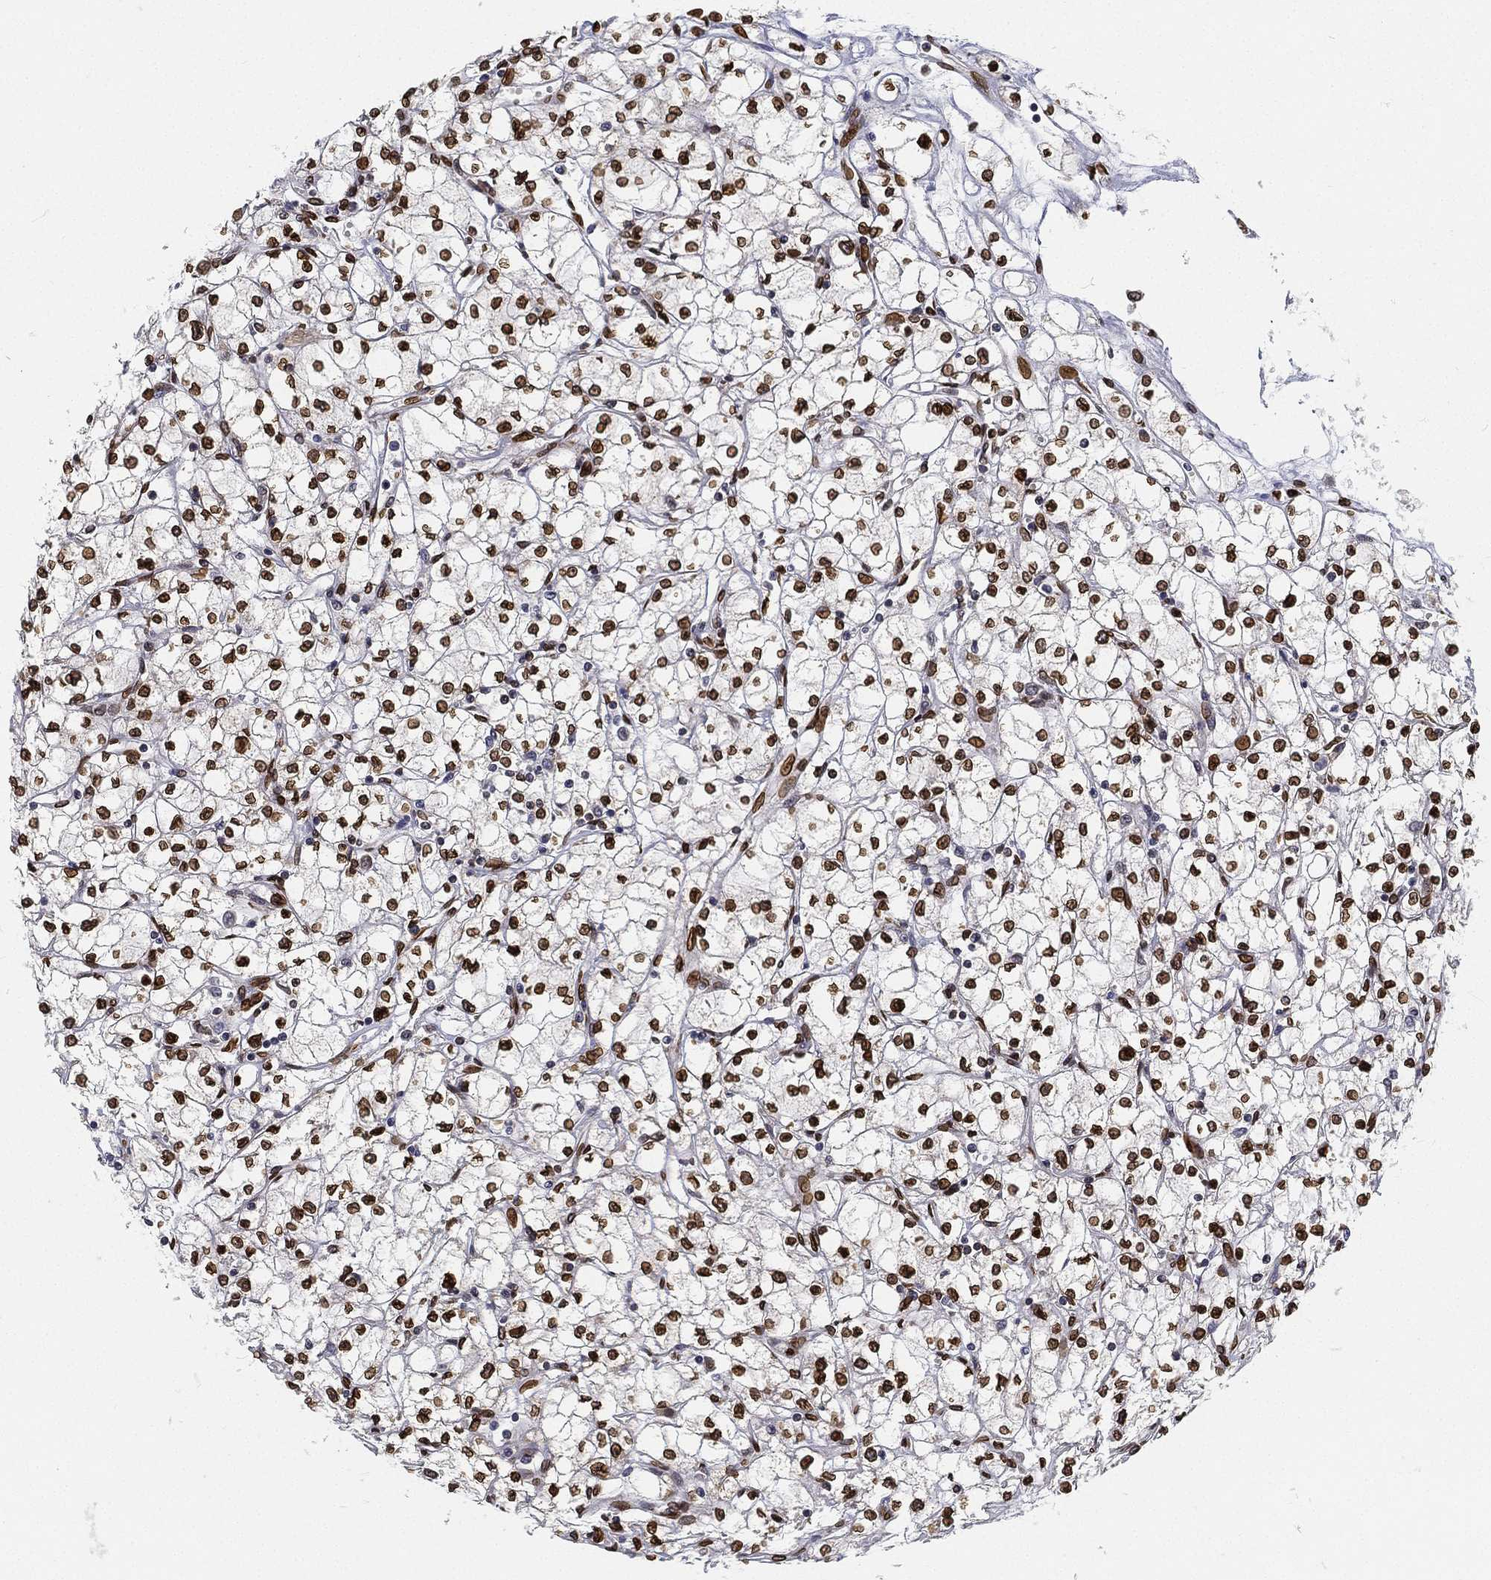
{"staining": {"intensity": "strong", "quantity": ">75%", "location": "nuclear"}, "tissue": "renal cancer", "cell_type": "Tumor cells", "image_type": "cancer", "snomed": [{"axis": "morphology", "description": "Adenocarcinoma, NOS"}, {"axis": "topography", "description": "Kidney"}], "caption": "A brown stain highlights strong nuclear positivity of a protein in renal adenocarcinoma tumor cells.", "gene": "PALB2", "patient": {"sex": "male", "age": 67}}